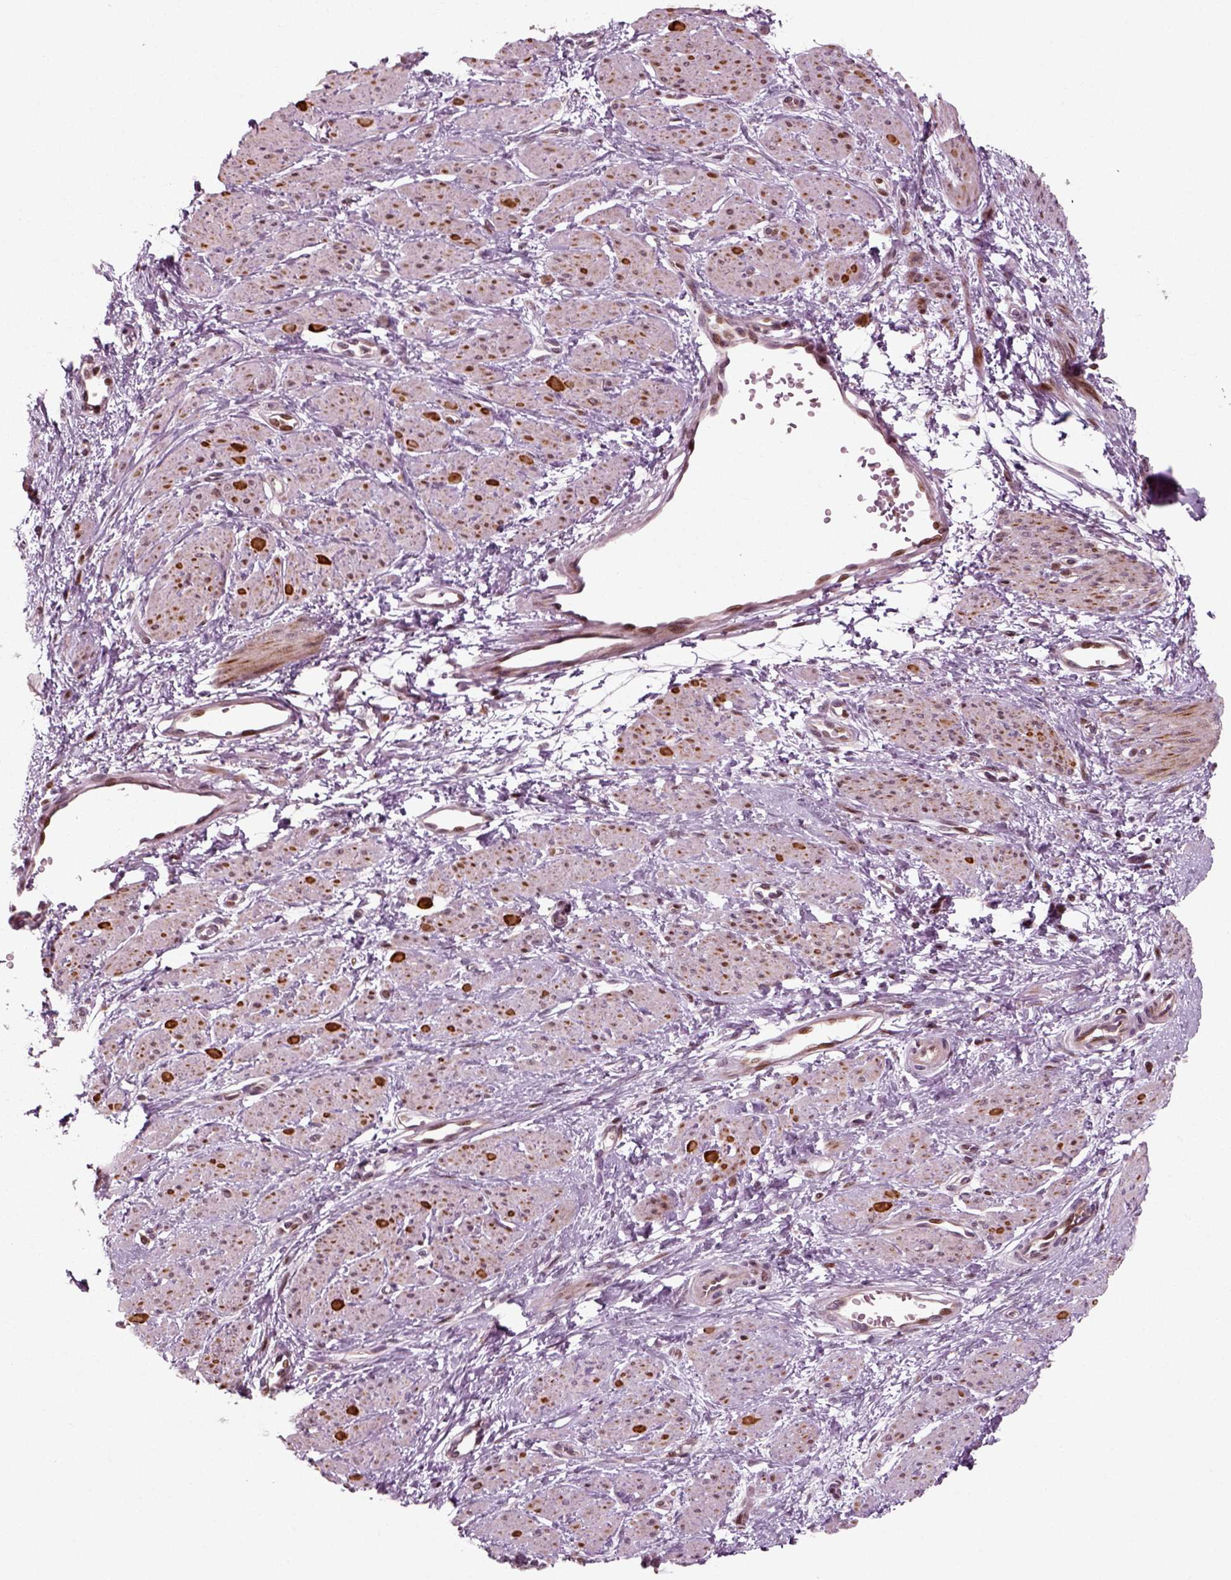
{"staining": {"intensity": "strong", "quantity": "<25%", "location": "nuclear"}, "tissue": "smooth muscle", "cell_type": "Smooth muscle cells", "image_type": "normal", "snomed": [{"axis": "morphology", "description": "Normal tissue, NOS"}, {"axis": "topography", "description": "Smooth muscle"}, {"axis": "topography", "description": "Uterus"}], "caption": "About <25% of smooth muscle cells in benign human smooth muscle display strong nuclear protein positivity as visualized by brown immunohistochemical staining.", "gene": "CDC14A", "patient": {"sex": "female", "age": 39}}